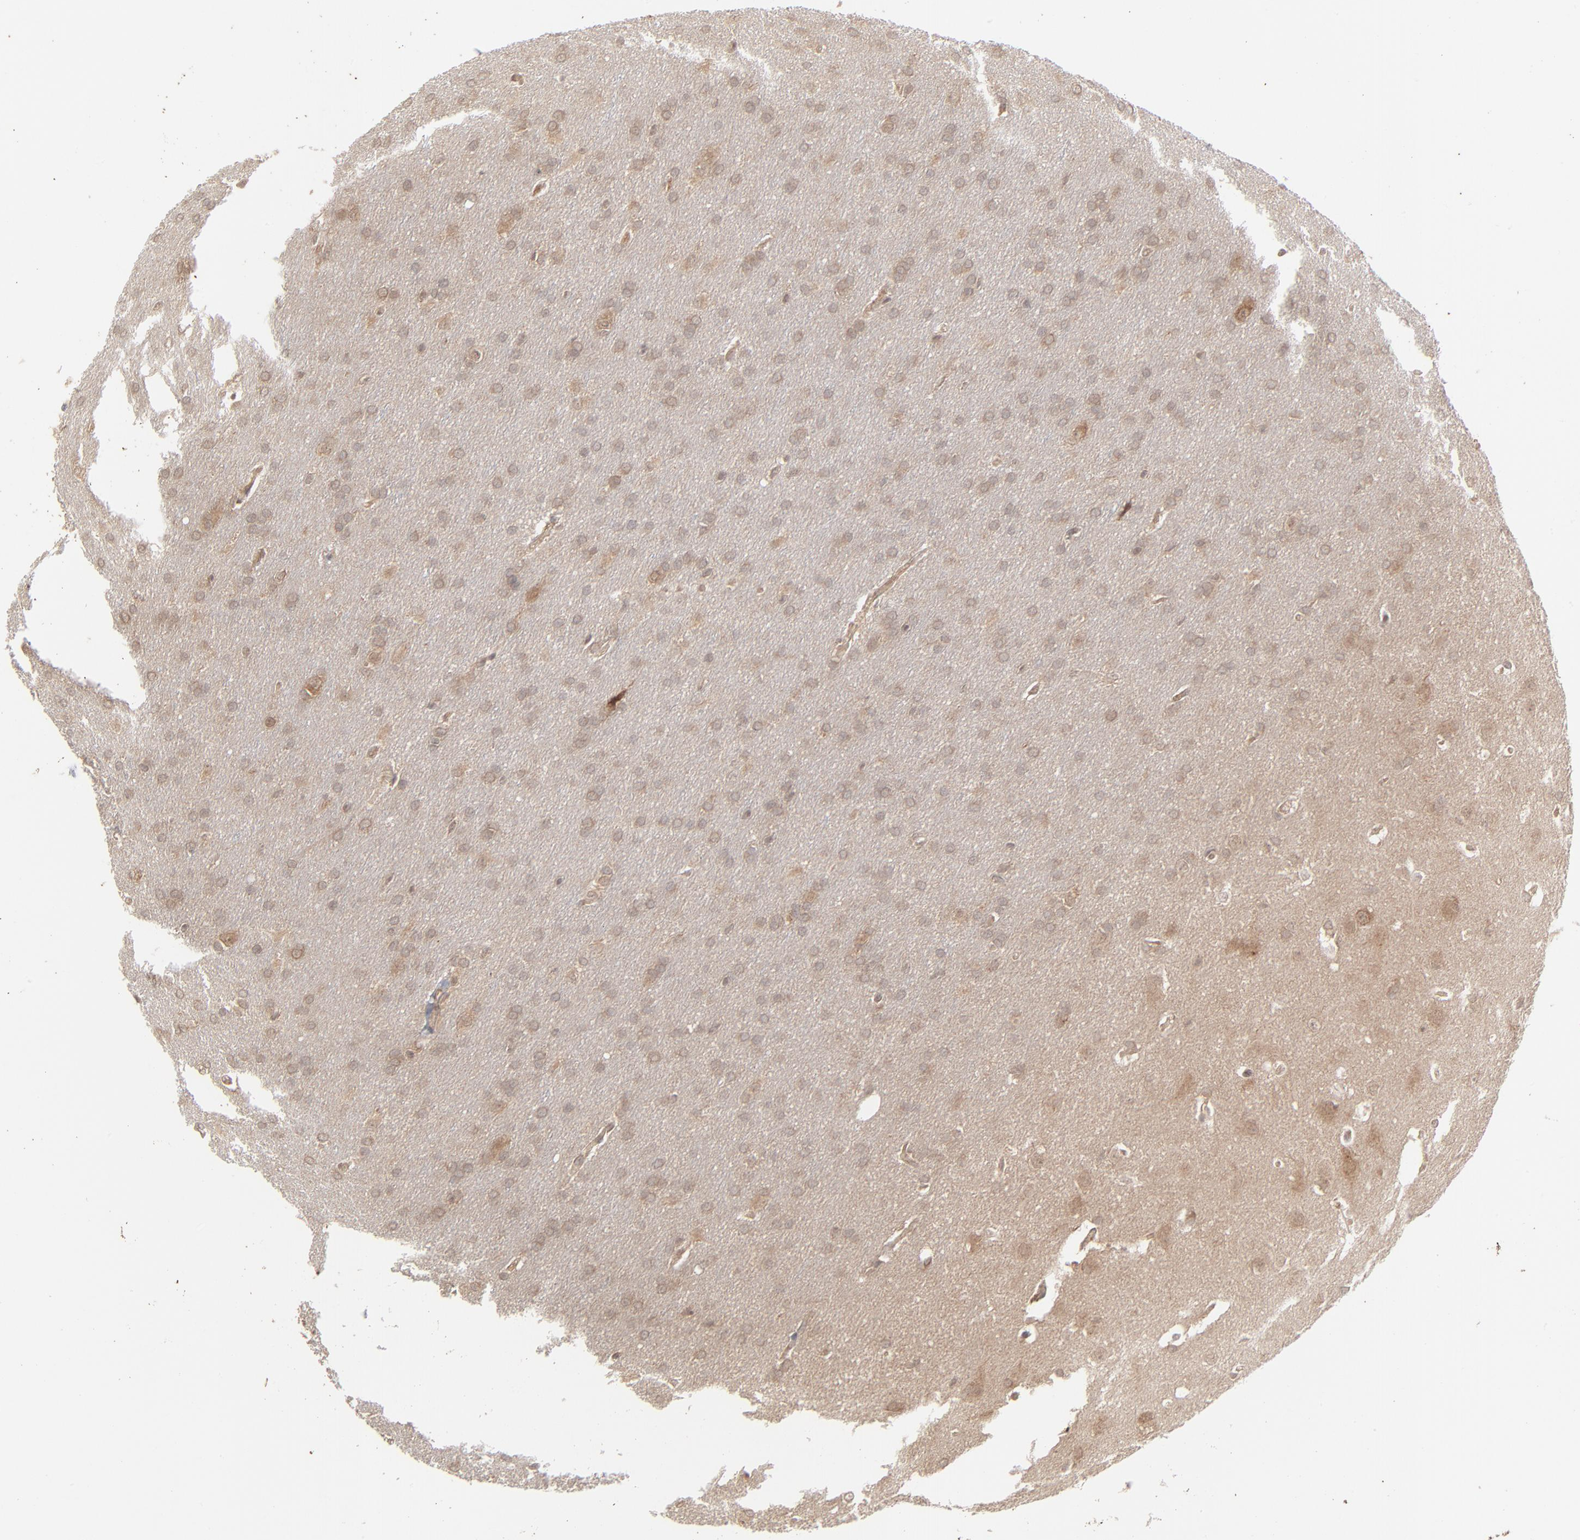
{"staining": {"intensity": "weak", "quantity": ">75%", "location": "cytoplasmic/membranous"}, "tissue": "glioma", "cell_type": "Tumor cells", "image_type": "cancer", "snomed": [{"axis": "morphology", "description": "Glioma, malignant, Low grade"}, {"axis": "topography", "description": "Brain"}], "caption": "A low amount of weak cytoplasmic/membranous positivity is seen in approximately >75% of tumor cells in glioma tissue.", "gene": "SCFD1", "patient": {"sex": "female", "age": 32}}